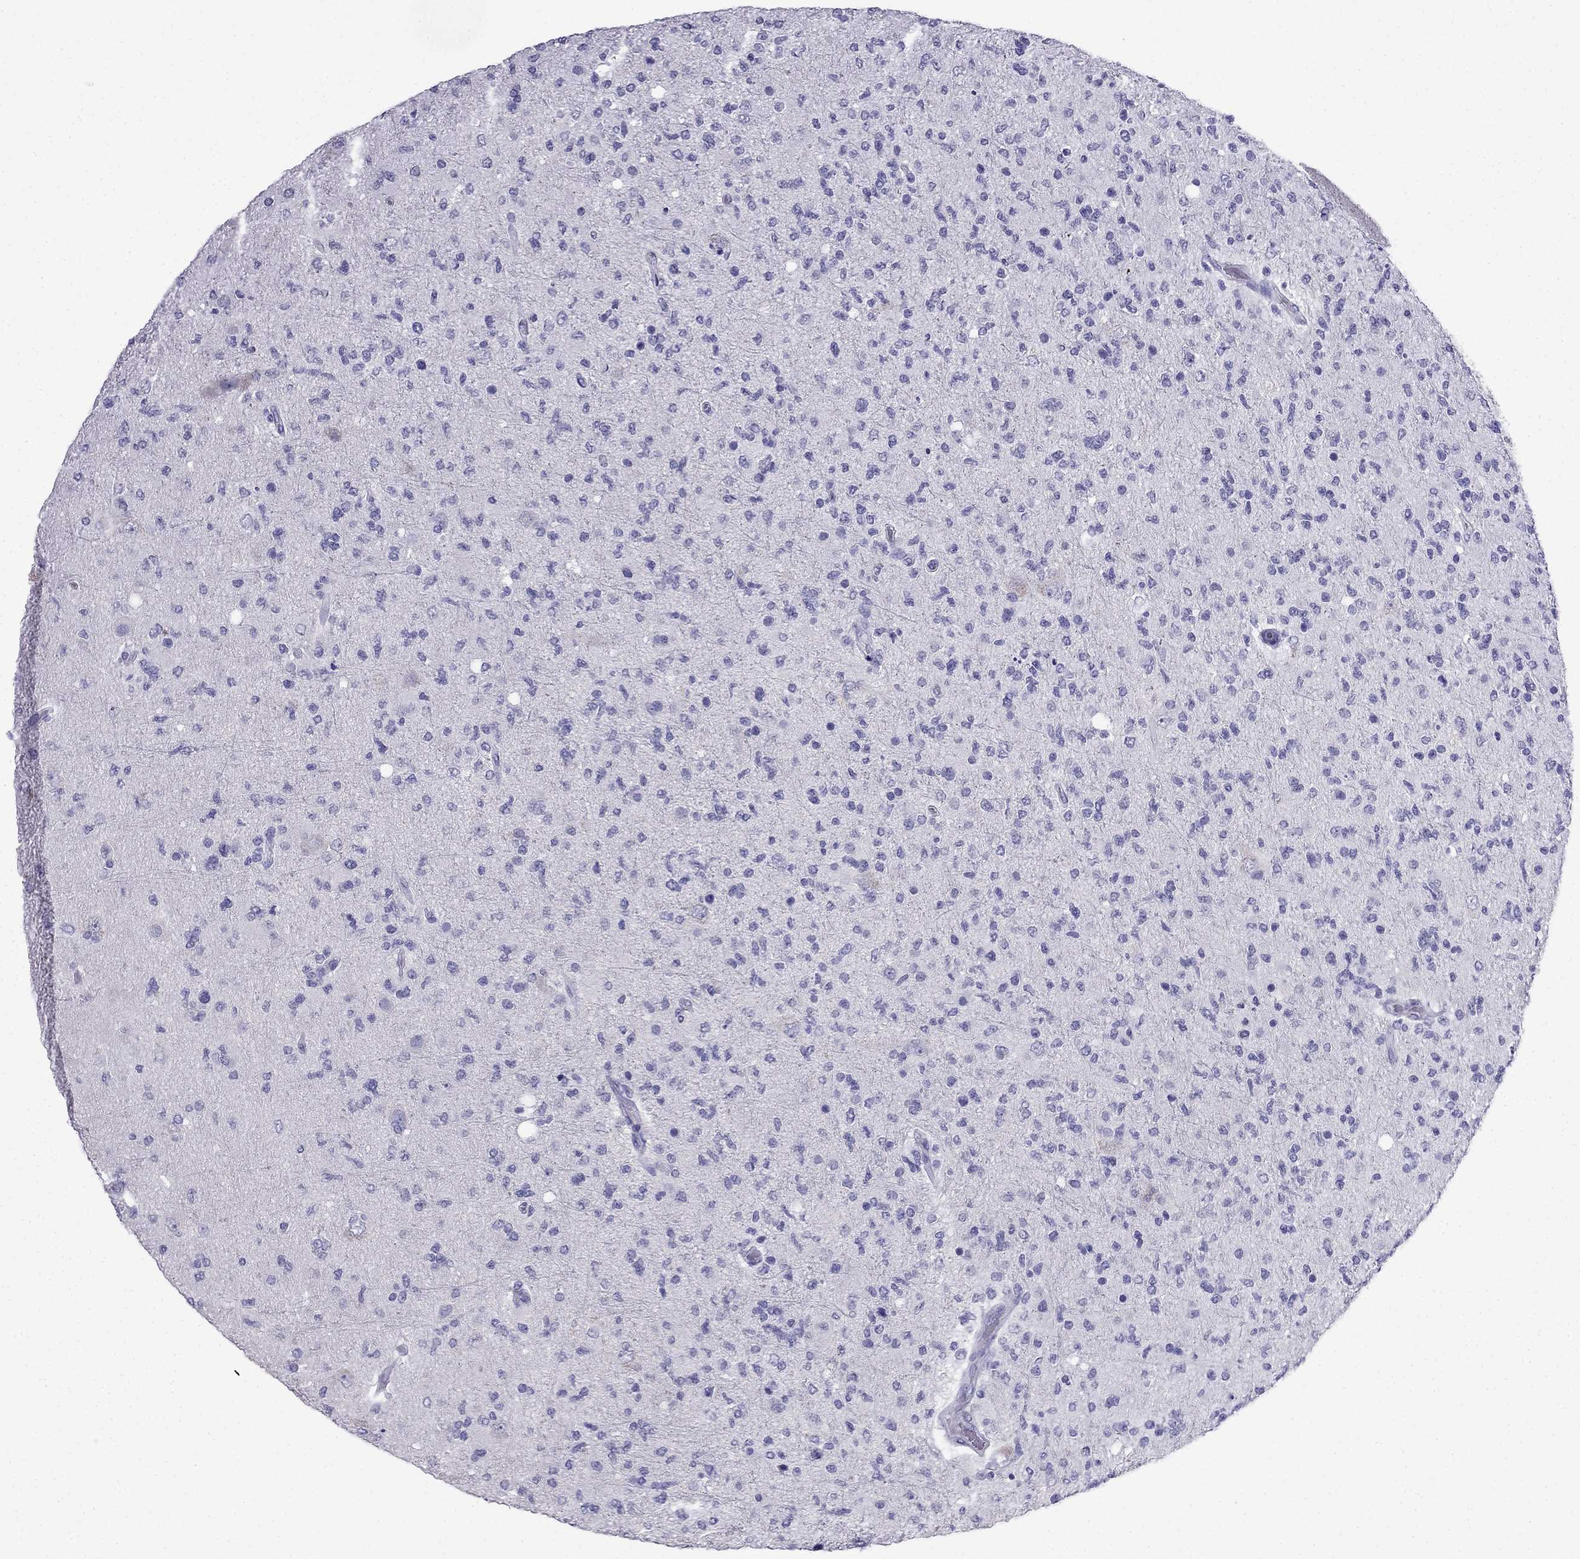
{"staining": {"intensity": "negative", "quantity": "none", "location": "none"}, "tissue": "glioma", "cell_type": "Tumor cells", "image_type": "cancer", "snomed": [{"axis": "morphology", "description": "Glioma, malignant, High grade"}, {"axis": "topography", "description": "Cerebral cortex"}], "caption": "Immunohistochemical staining of glioma demonstrates no significant expression in tumor cells.", "gene": "CDHR4", "patient": {"sex": "male", "age": 70}}